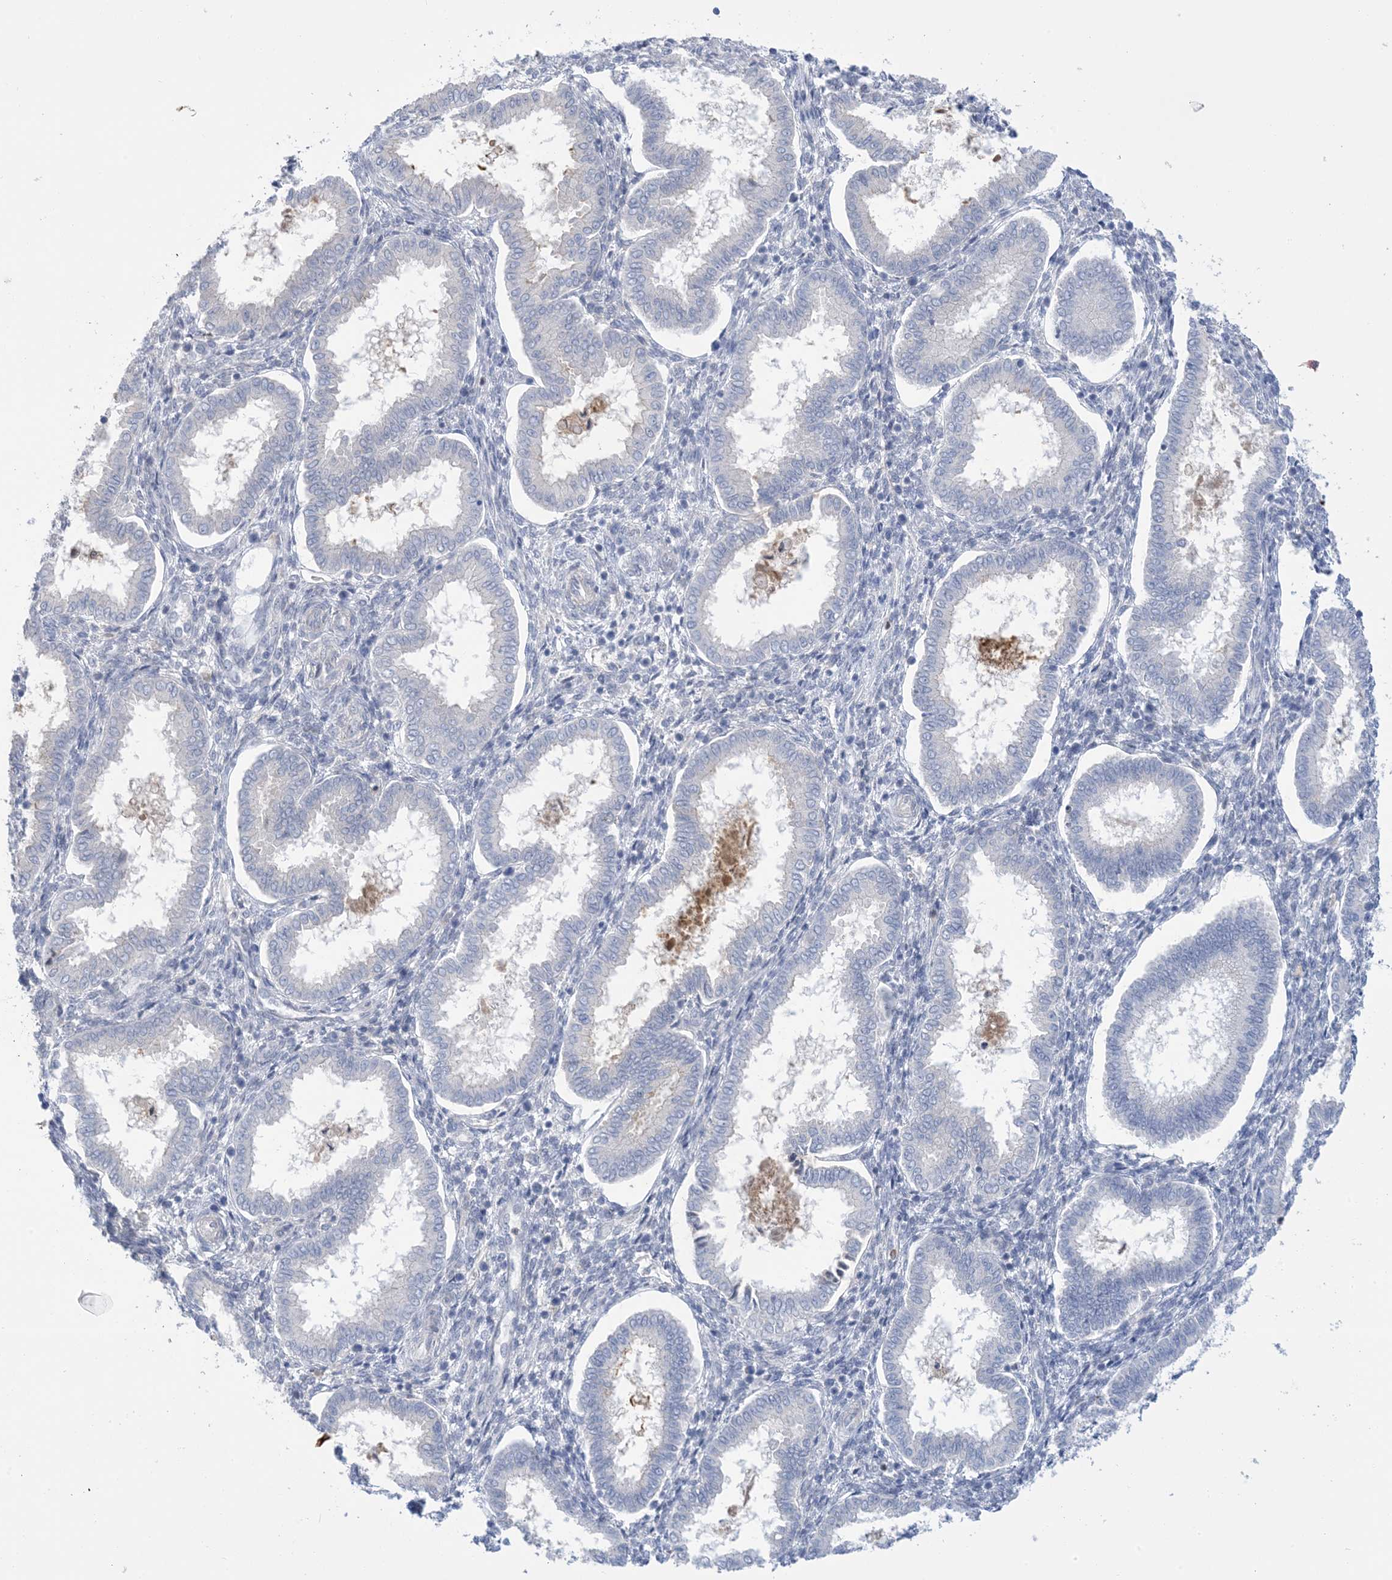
{"staining": {"intensity": "negative", "quantity": "none", "location": "none"}, "tissue": "endometrium", "cell_type": "Cells in endometrial stroma", "image_type": "normal", "snomed": [{"axis": "morphology", "description": "Normal tissue, NOS"}, {"axis": "topography", "description": "Endometrium"}], "caption": "Protein analysis of normal endometrium demonstrates no significant positivity in cells in endometrial stroma.", "gene": "TTYH1", "patient": {"sex": "female", "age": 24}}